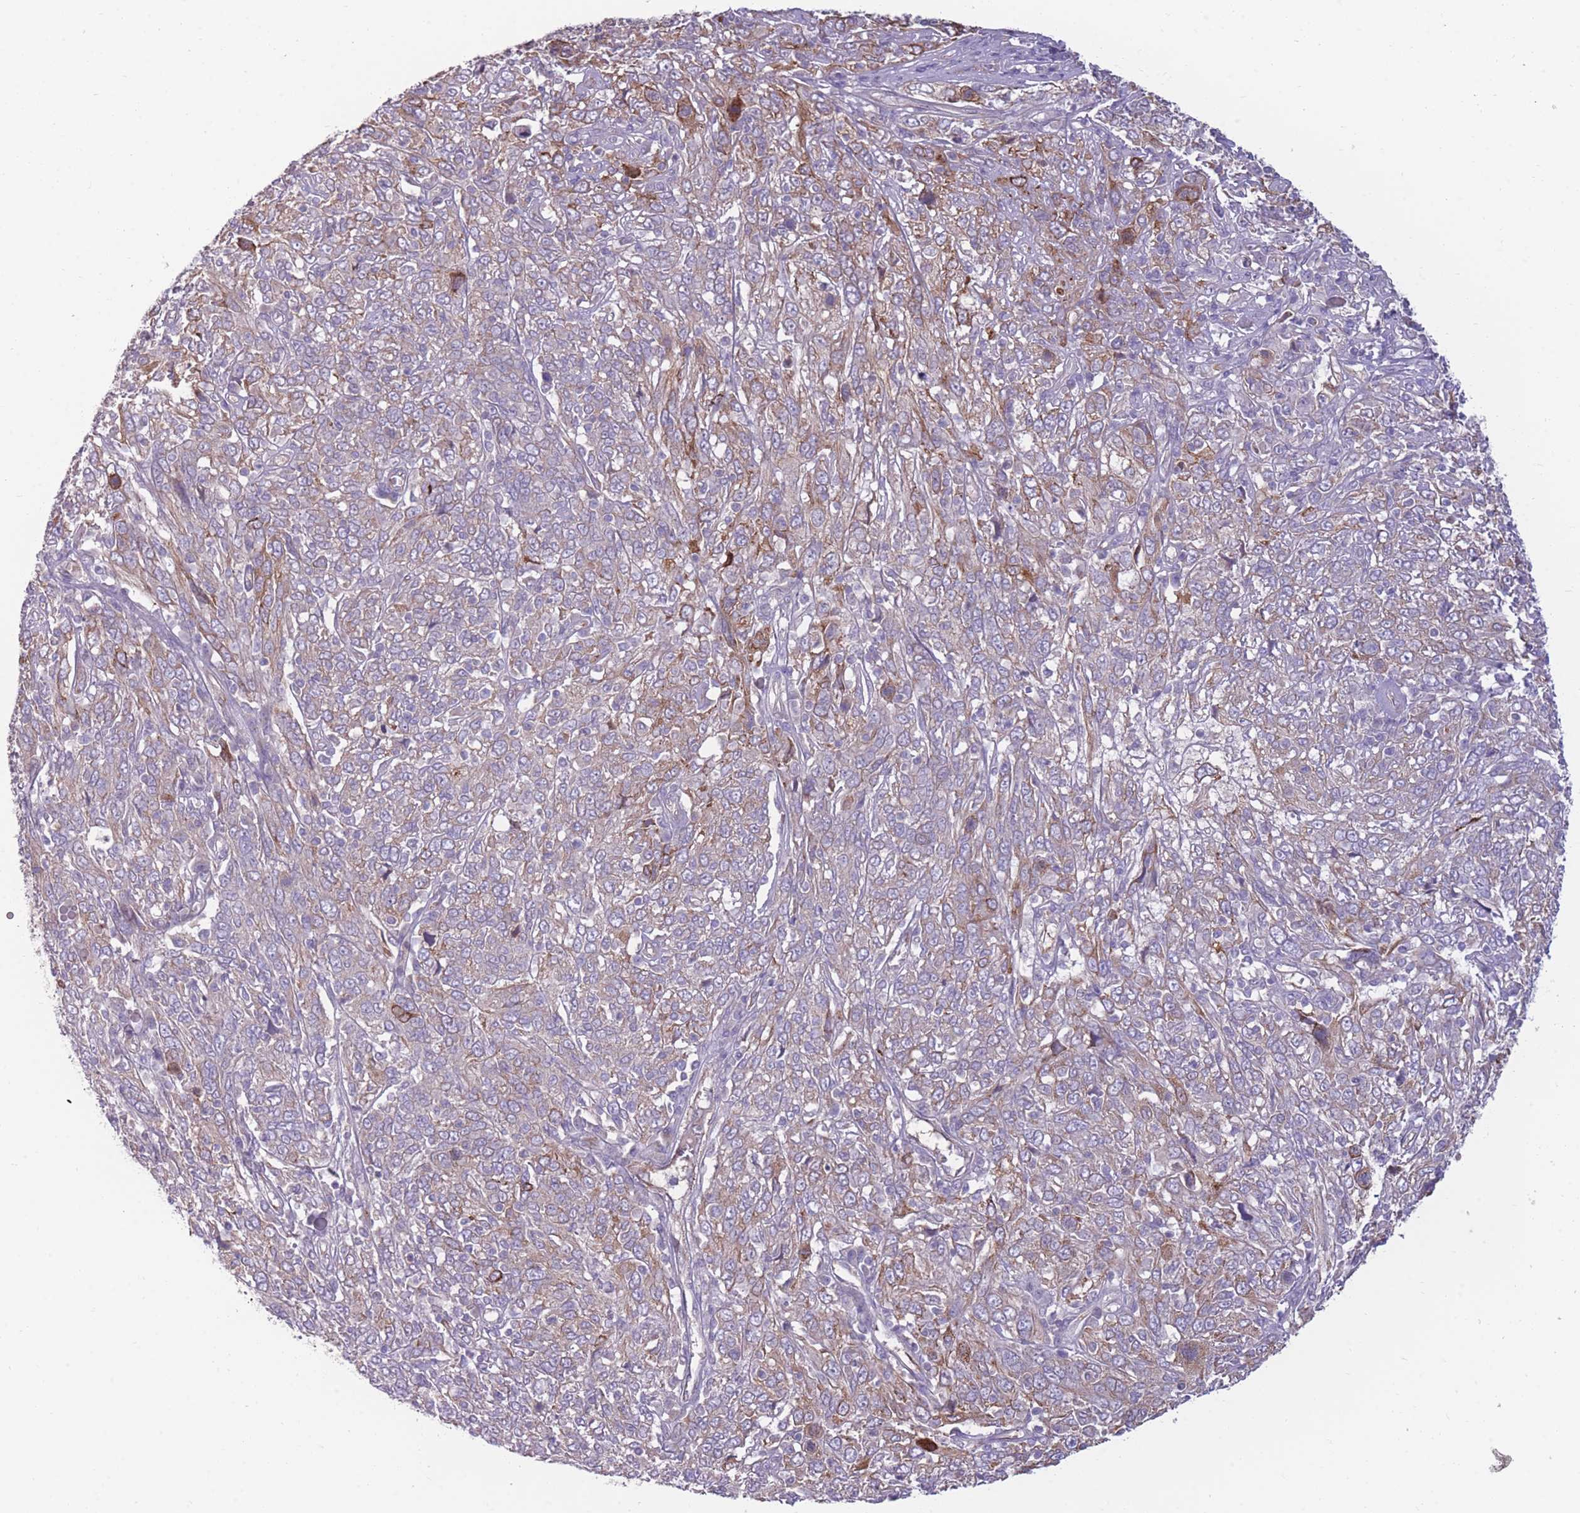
{"staining": {"intensity": "moderate", "quantity": "<25%", "location": "cytoplasmic/membranous"}, "tissue": "cervical cancer", "cell_type": "Tumor cells", "image_type": "cancer", "snomed": [{"axis": "morphology", "description": "Squamous cell carcinoma, NOS"}, {"axis": "topography", "description": "Cervix"}], "caption": "Cervical cancer (squamous cell carcinoma) was stained to show a protein in brown. There is low levels of moderate cytoplasmic/membranous positivity in approximately <25% of tumor cells.", "gene": "RGS11", "patient": {"sex": "female", "age": 46}}